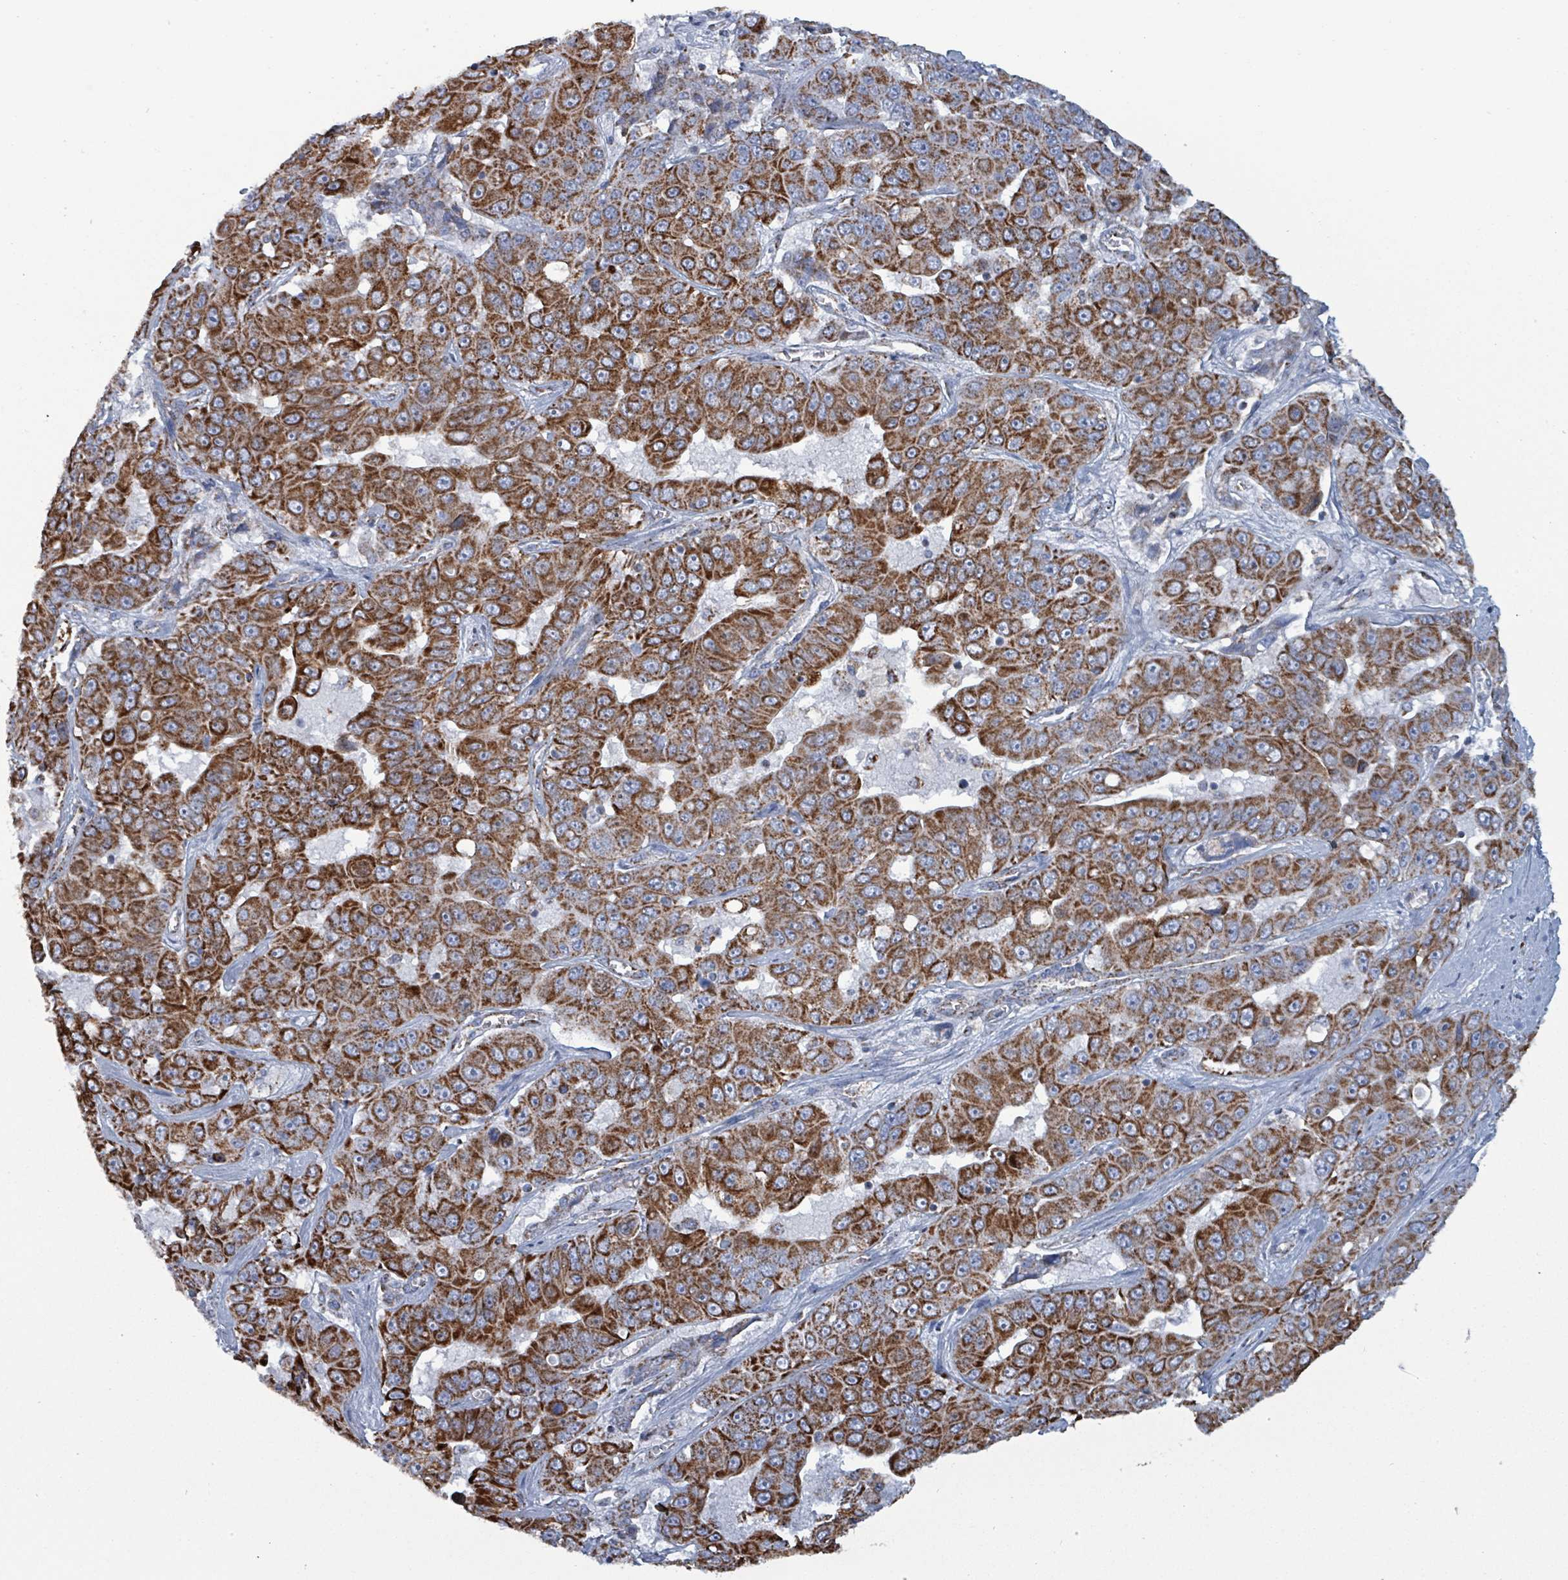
{"staining": {"intensity": "strong", "quantity": ">75%", "location": "cytoplasmic/membranous"}, "tissue": "liver cancer", "cell_type": "Tumor cells", "image_type": "cancer", "snomed": [{"axis": "morphology", "description": "Cholangiocarcinoma"}, {"axis": "topography", "description": "Liver"}], "caption": "Immunohistochemical staining of liver cancer demonstrates high levels of strong cytoplasmic/membranous protein positivity in approximately >75% of tumor cells. The staining is performed using DAB (3,3'-diaminobenzidine) brown chromogen to label protein expression. The nuclei are counter-stained blue using hematoxylin.", "gene": "IDH3B", "patient": {"sex": "female", "age": 52}}